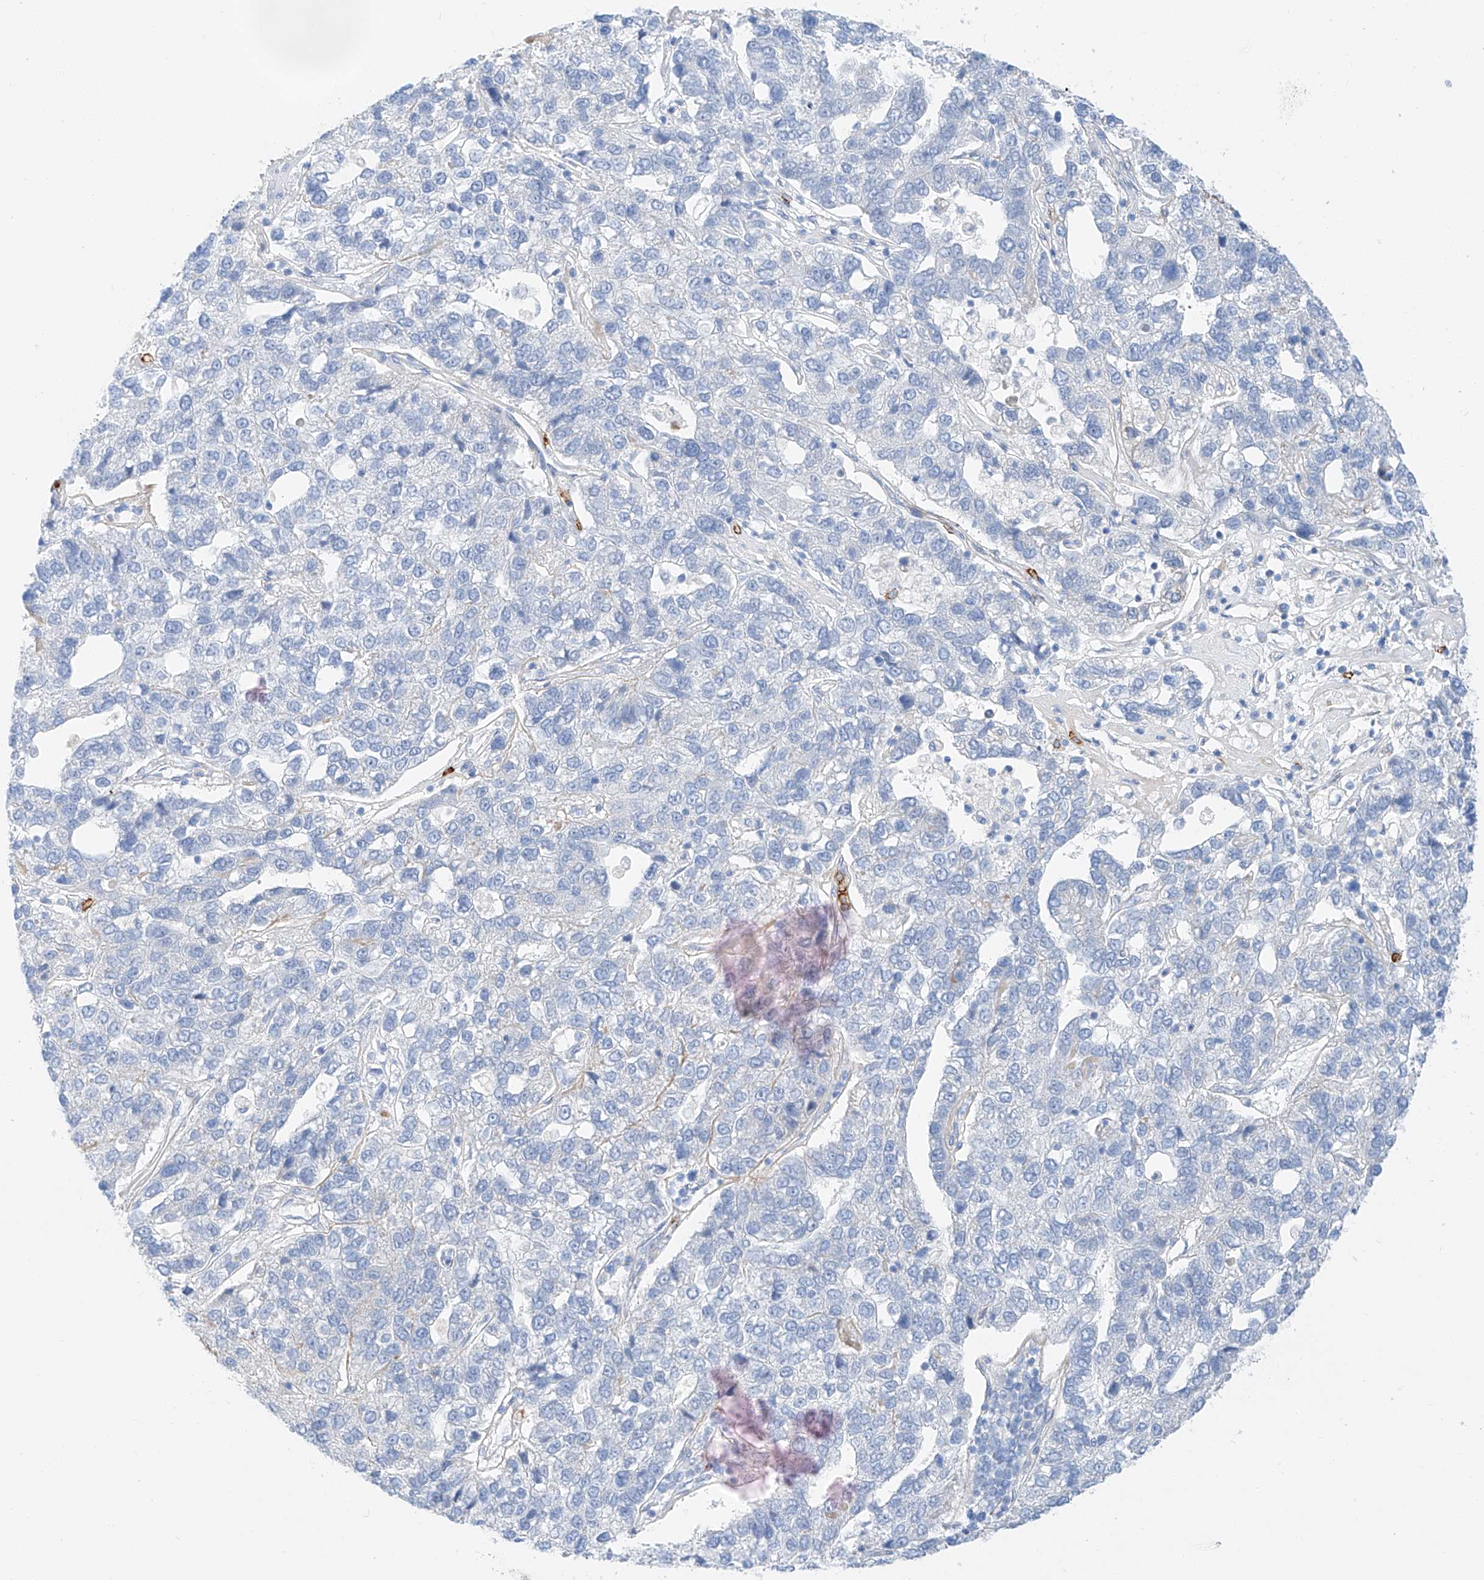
{"staining": {"intensity": "negative", "quantity": "none", "location": "none"}, "tissue": "pancreatic cancer", "cell_type": "Tumor cells", "image_type": "cancer", "snomed": [{"axis": "morphology", "description": "Adenocarcinoma, NOS"}, {"axis": "topography", "description": "Pancreas"}], "caption": "Immunohistochemical staining of human pancreatic cancer (adenocarcinoma) demonstrates no significant staining in tumor cells.", "gene": "MINDY4", "patient": {"sex": "female", "age": 61}}